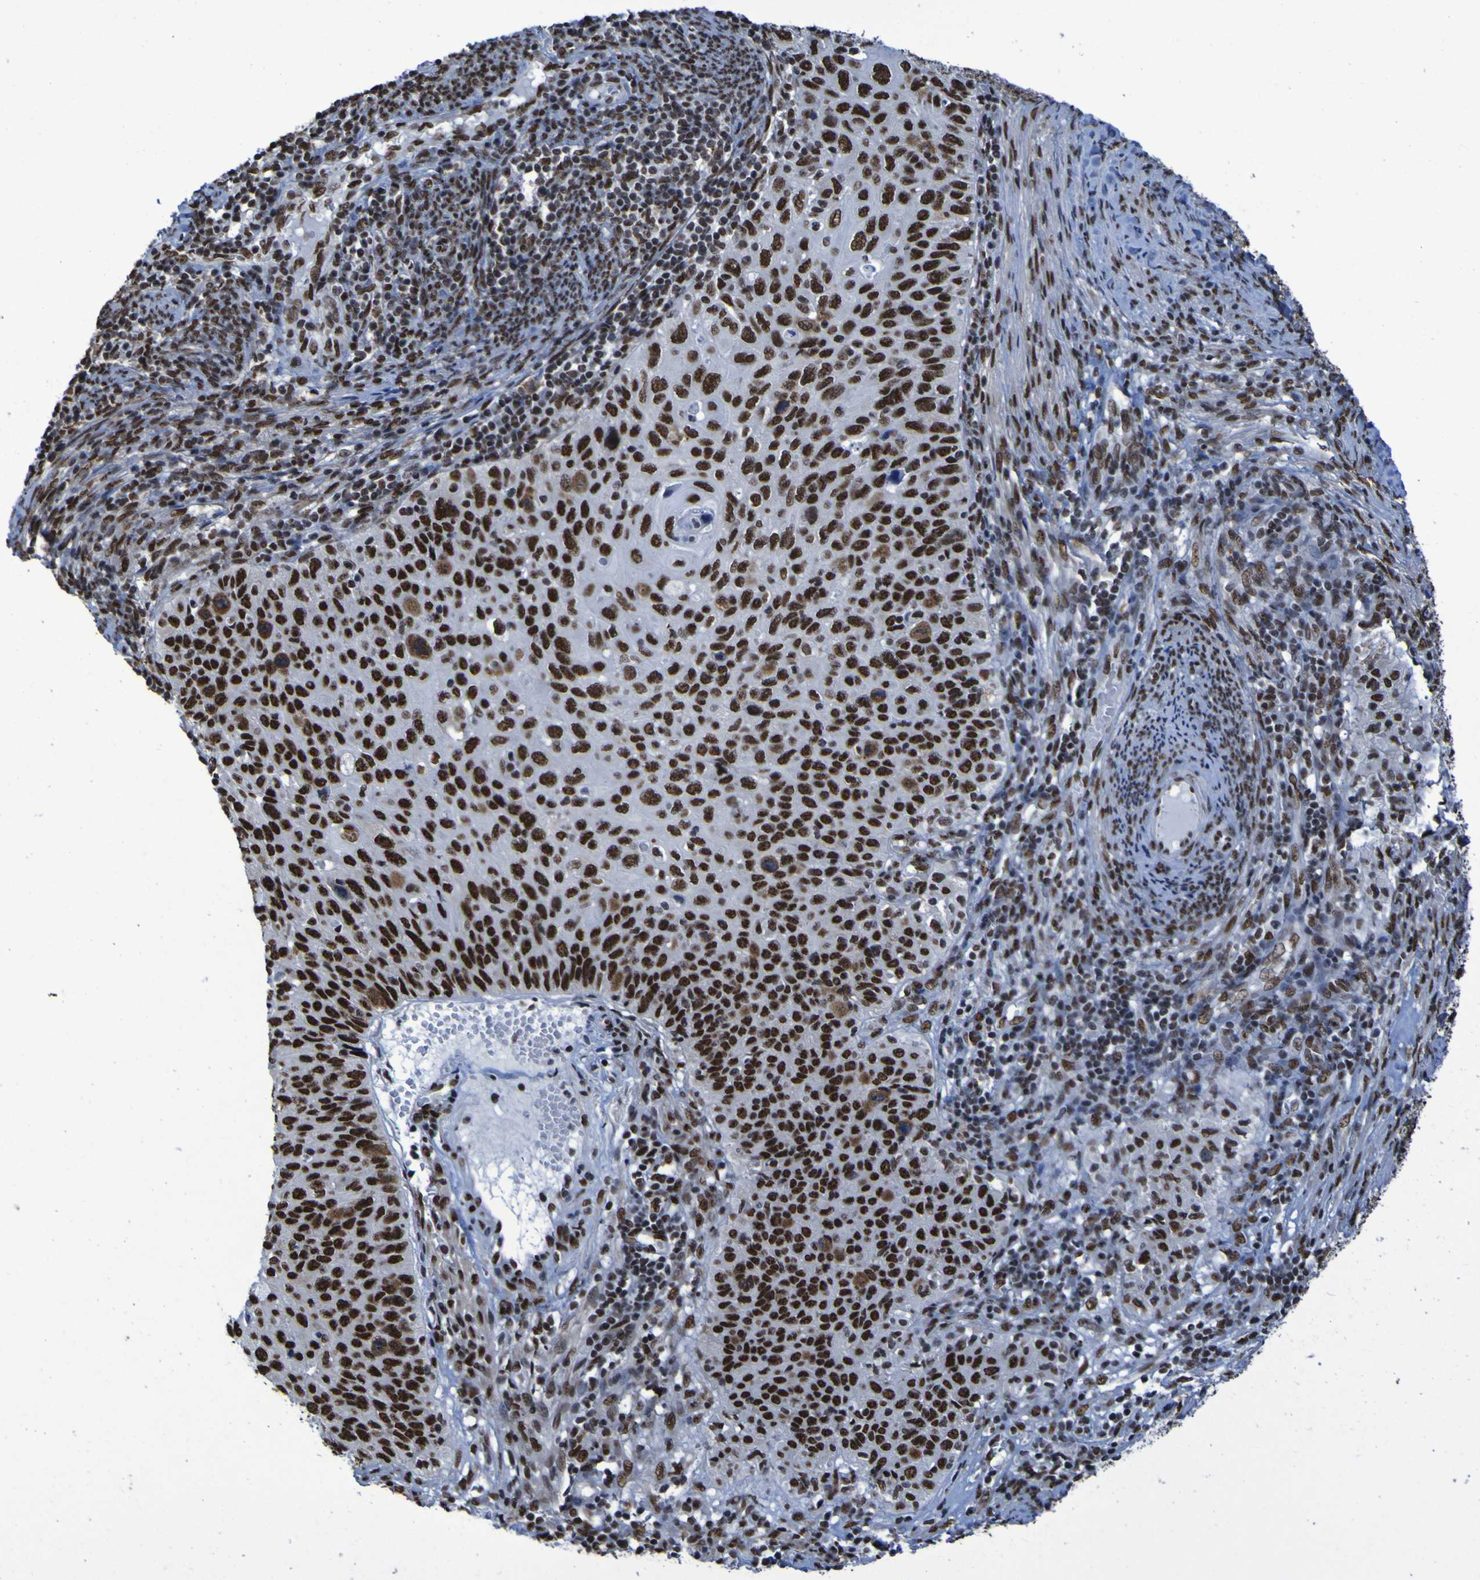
{"staining": {"intensity": "strong", "quantity": ">75%", "location": "nuclear"}, "tissue": "cervical cancer", "cell_type": "Tumor cells", "image_type": "cancer", "snomed": [{"axis": "morphology", "description": "Squamous cell carcinoma, NOS"}, {"axis": "topography", "description": "Cervix"}], "caption": "Cervical cancer tissue shows strong nuclear expression in about >75% of tumor cells, visualized by immunohistochemistry. The staining is performed using DAB (3,3'-diaminobenzidine) brown chromogen to label protein expression. The nuclei are counter-stained blue using hematoxylin.", "gene": "HNRNPR", "patient": {"sex": "female", "age": 70}}